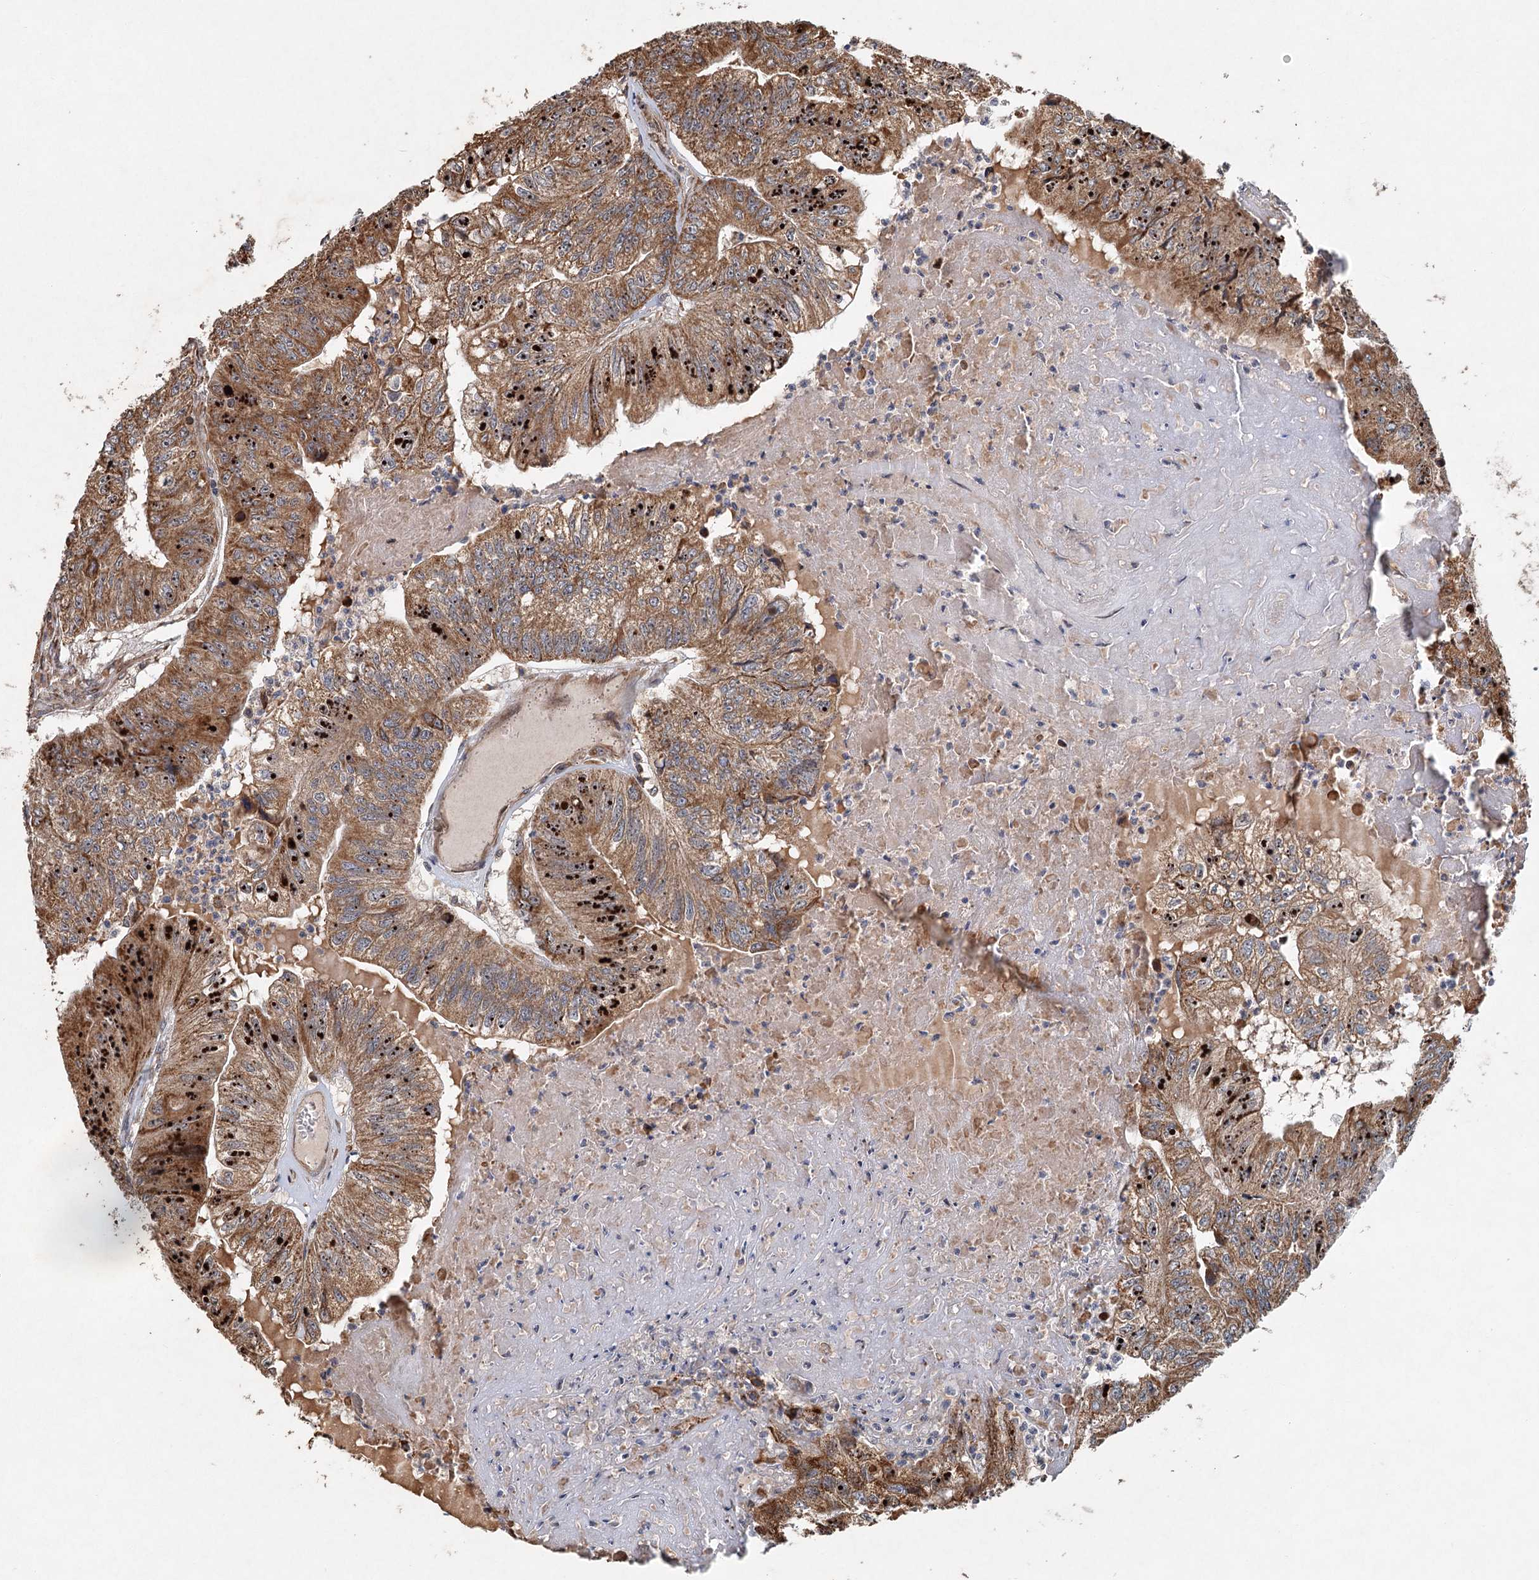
{"staining": {"intensity": "moderate", "quantity": ">75%", "location": "cytoplasmic/membranous,nuclear"}, "tissue": "colorectal cancer", "cell_type": "Tumor cells", "image_type": "cancer", "snomed": [{"axis": "morphology", "description": "Adenocarcinoma, NOS"}, {"axis": "topography", "description": "Colon"}], "caption": "Human adenocarcinoma (colorectal) stained with a brown dye demonstrates moderate cytoplasmic/membranous and nuclear positive positivity in approximately >75% of tumor cells.", "gene": "SRPX2", "patient": {"sex": "female", "age": 67}}